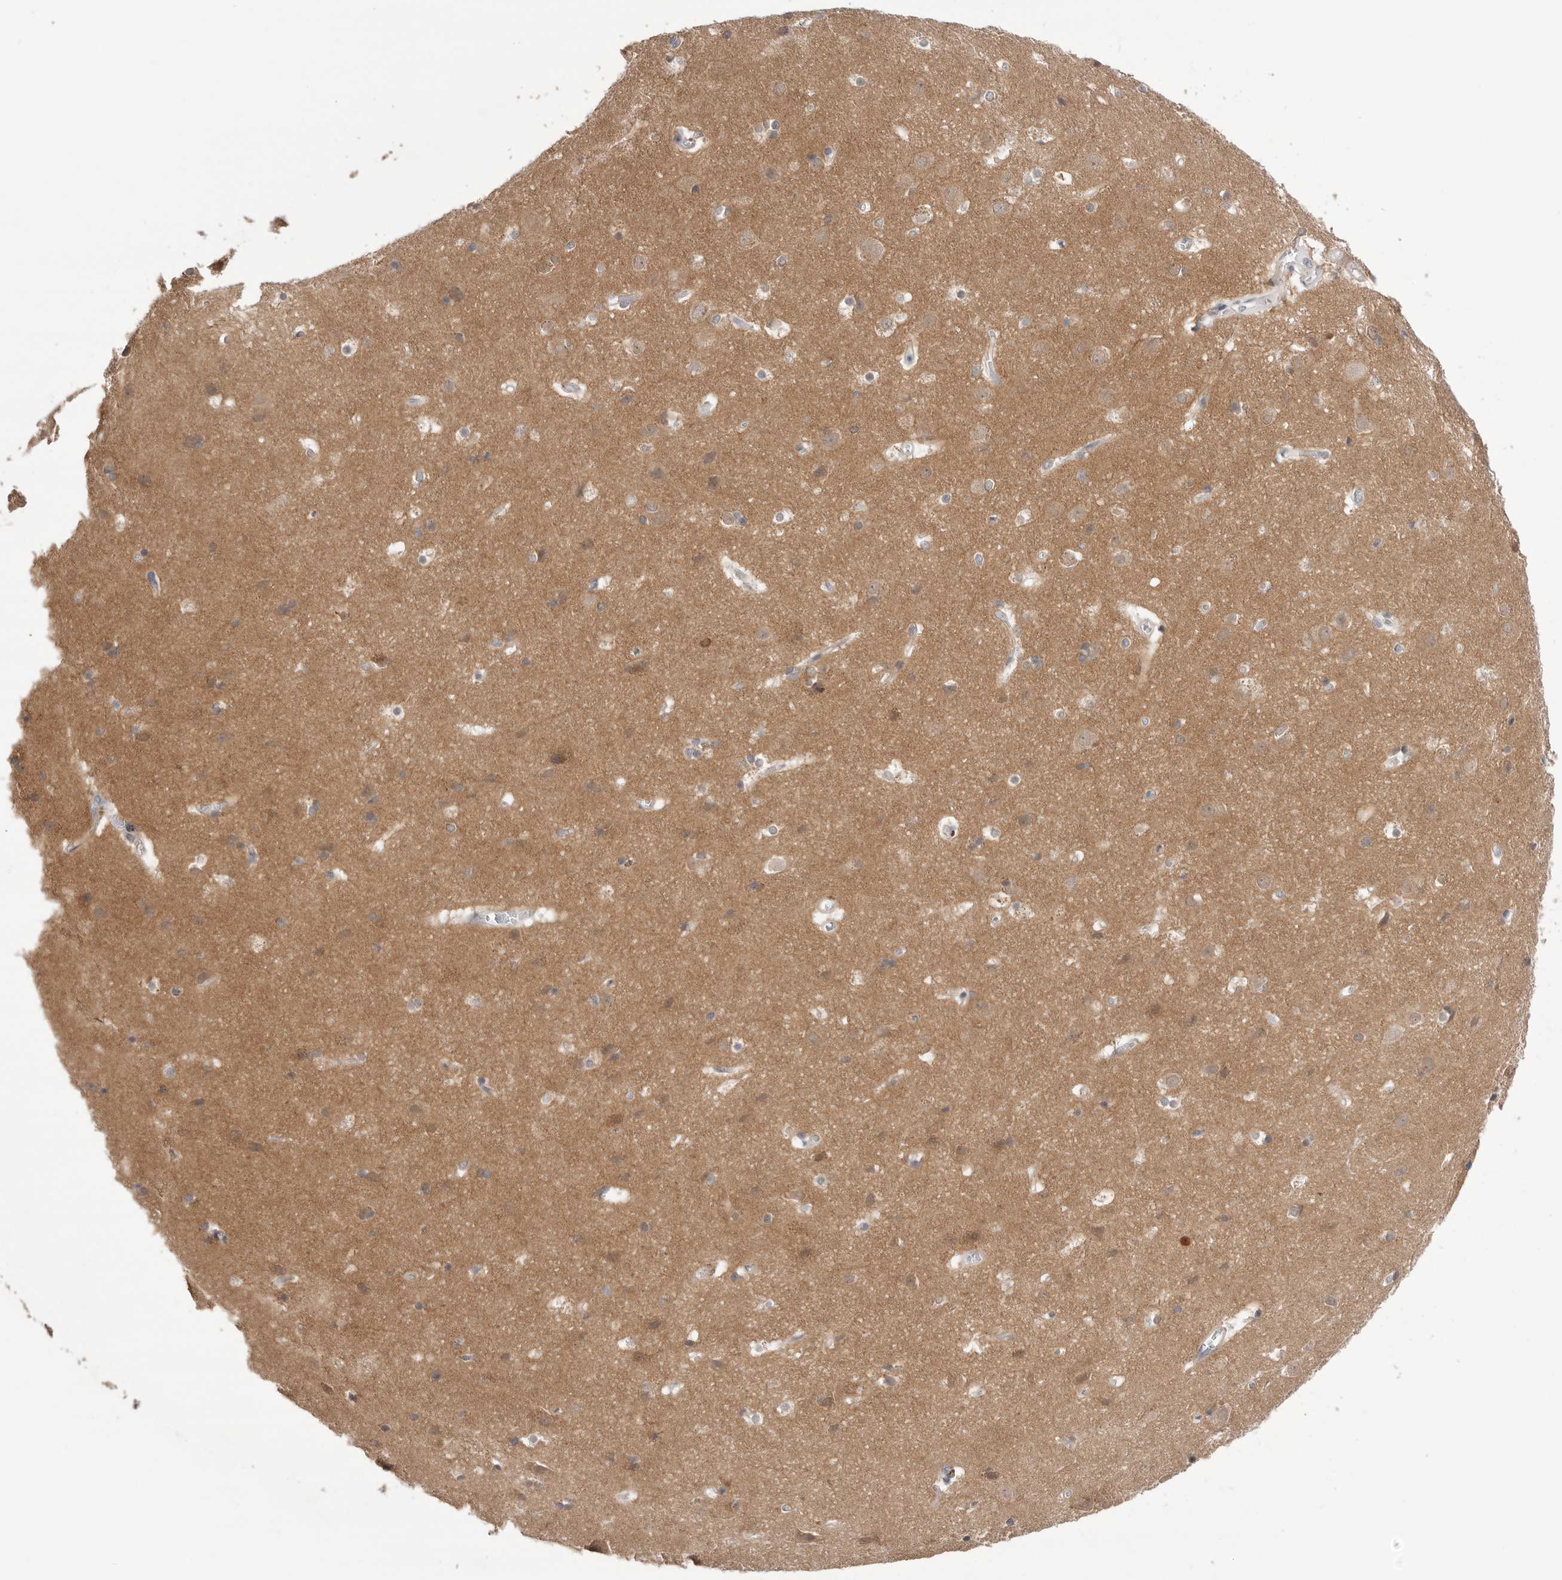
{"staining": {"intensity": "negative", "quantity": "none", "location": "none"}, "tissue": "cerebral cortex", "cell_type": "Endothelial cells", "image_type": "normal", "snomed": [{"axis": "morphology", "description": "Normal tissue, NOS"}, {"axis": "topography", "description": "Cerebral cortex"}], "caption": "The photomicrograph demonstrates no significant positivity in endothelial cells of cerebral cortex.", "gene": "DLGAP3", "patient": {"sex": "male", "age": 54}}